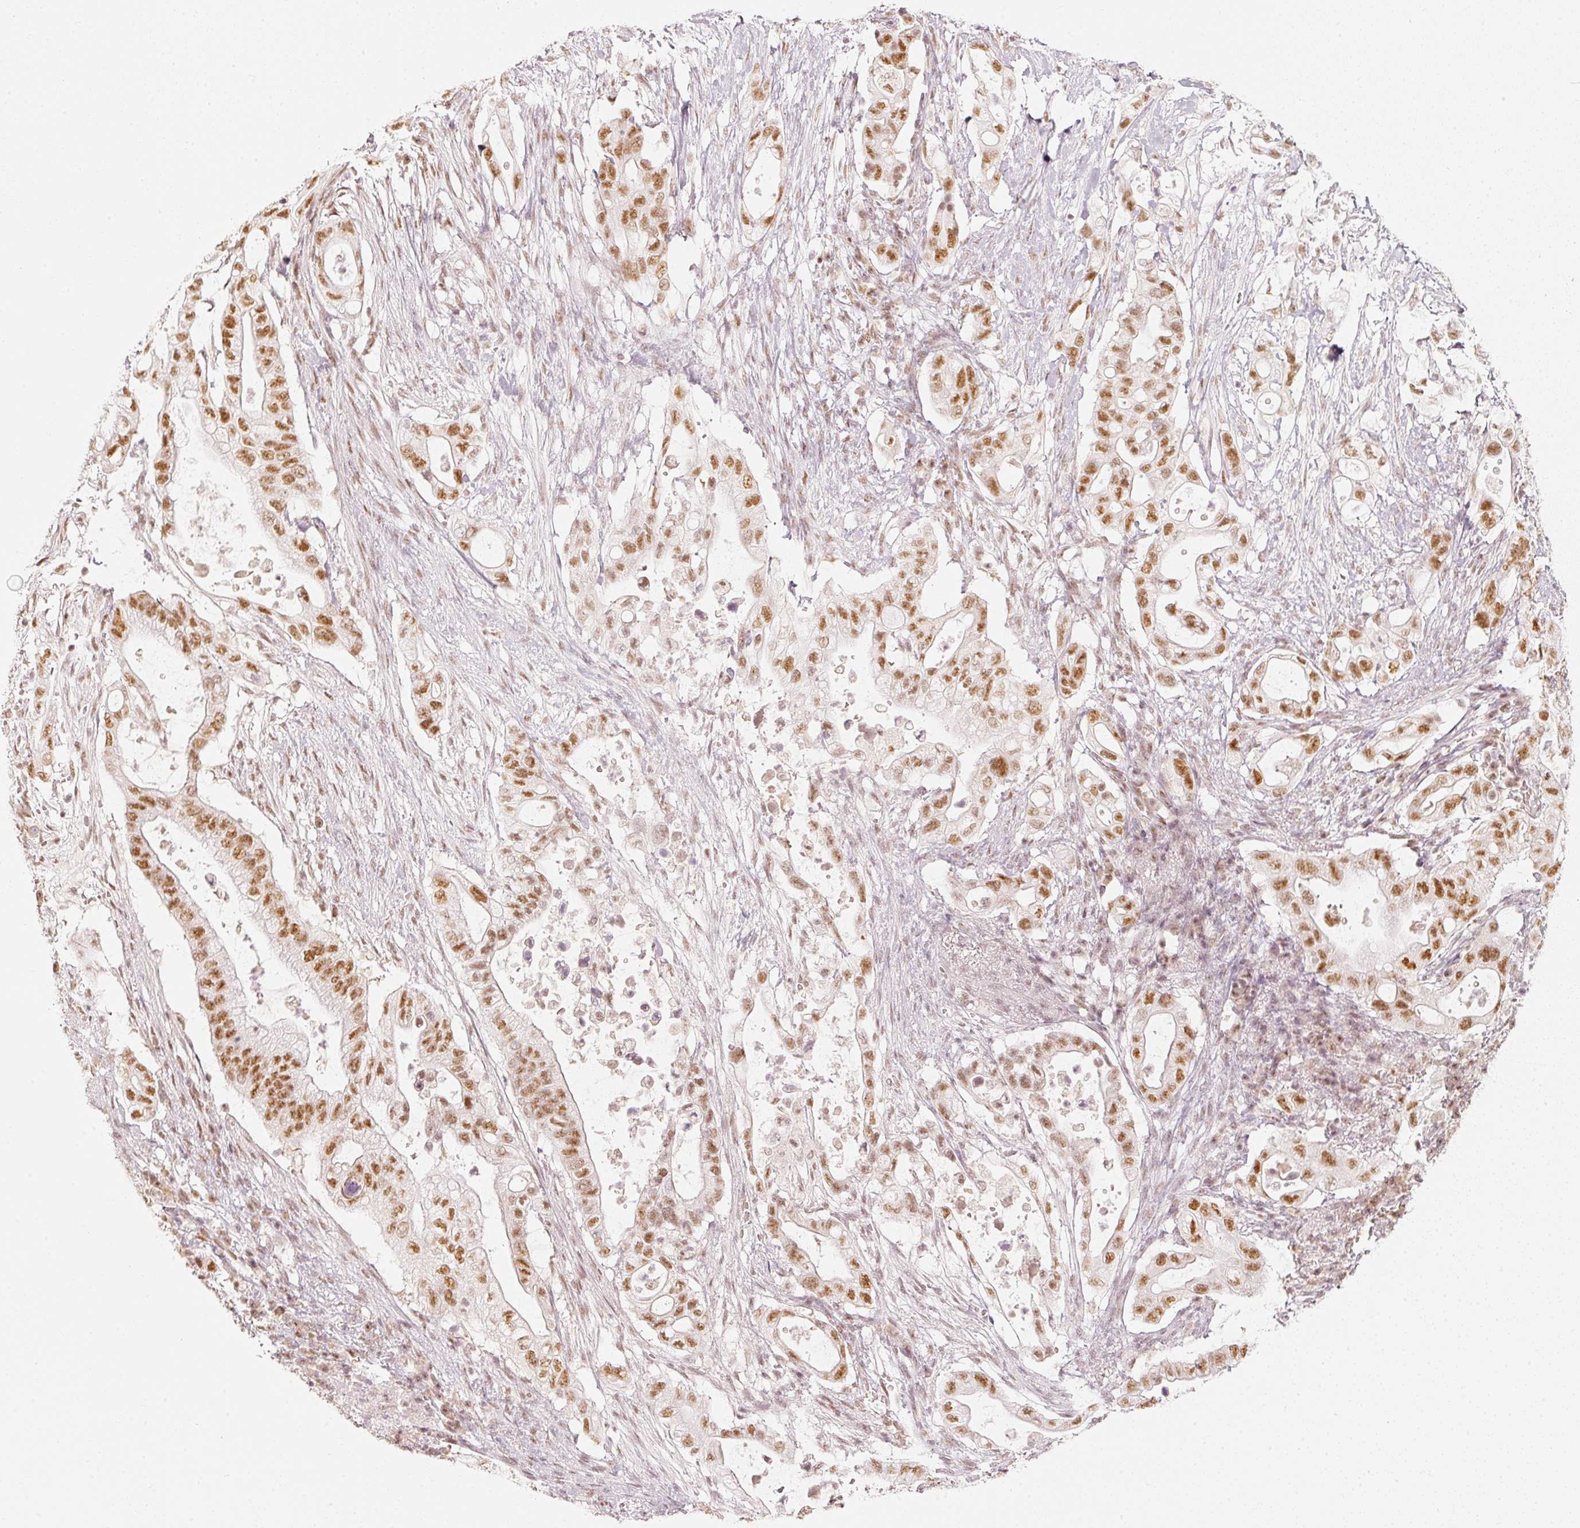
{"staining": {"intensity": "moderate", "quantity": ">75%", "location": "nuclear"}, "tissue": "pancreatic cancer", "cell_type": "Tumor cells", "image_type": "cancer", "snomed": [{"axis": "morphology", "description": "Adenocarcinoma, NOS"}, {"axis": "topography", "description": "Pancreas"}], "caption": "IHC staining of pancreatic cancer (adenocarcinoma), which reveals medium levels of moderate nuclear staining in approximately >75% of tumor cells indicating moderate nuclear protein positivity. The staining was performed using DAB (3,3'-diaminobenzidine) (brown) for protein detection and nuclei were counterstained in hematoxylin (blue).", "gene": "PPP1R10", "patient": {"sex": "female", "age": 72}}